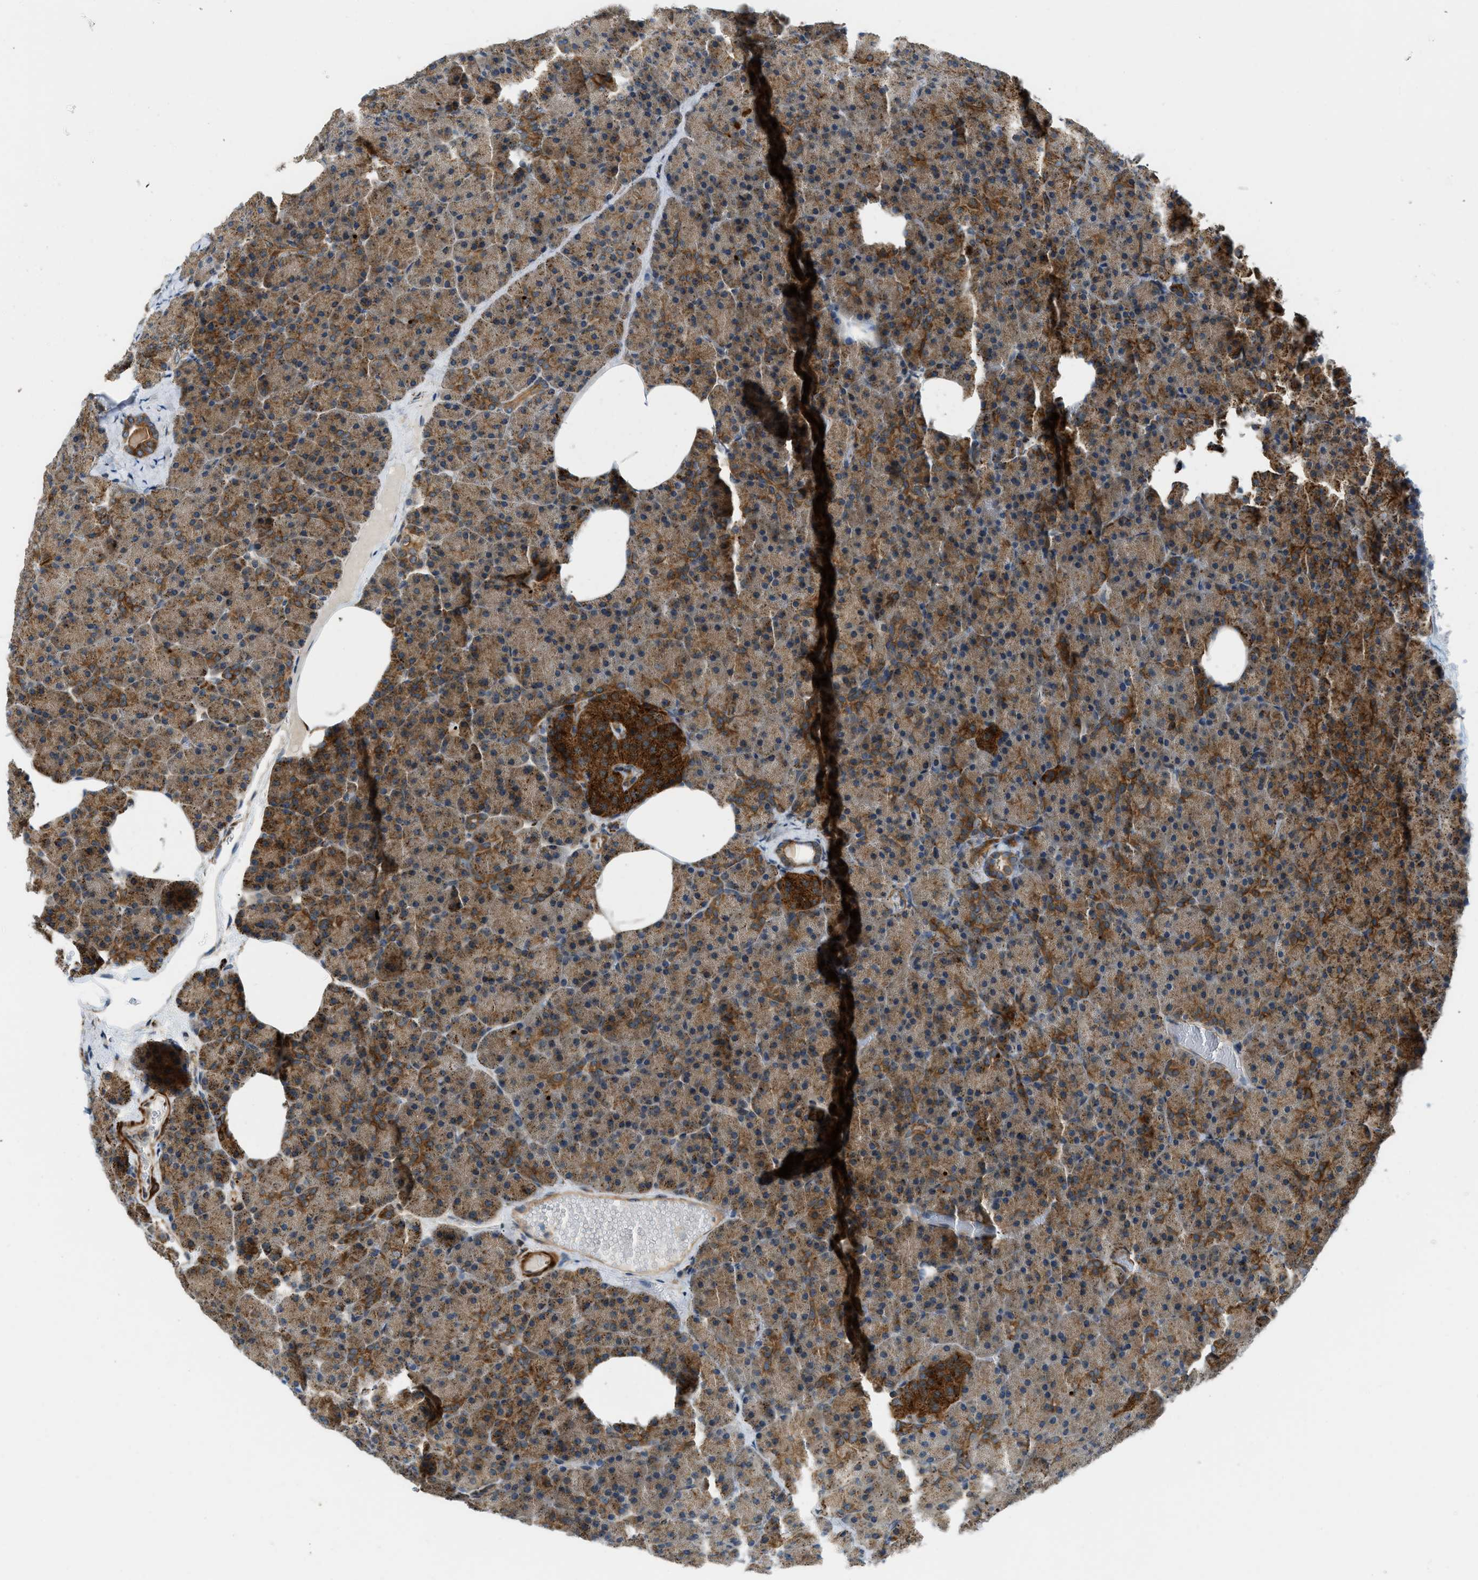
{"staining": {"intensity": "strong", "quantity": "25%-75%", "location": "cytoplasmic/membranous"}, "tissue": "pancreas", "cell_type": "Exocrine glandular cells", "image_type": "normal", "snomed": [{"axis": "morphology", "description": "Normal tissue, NOS"}, {"axis": "morphology", "description": "Carcinoid, malignant, NOS"}, {"axis": "topography", "description": "Pancreas"}], "caption": "Strong cytoplasmic/membranous staining is appreciated in about 25%-75% of exocrine glandular cells in normal pancreas. (IHC, brightfield microscopy, high magnification).", "gene": "SESN2", "patient": {"sex": "female", "age": 35}}